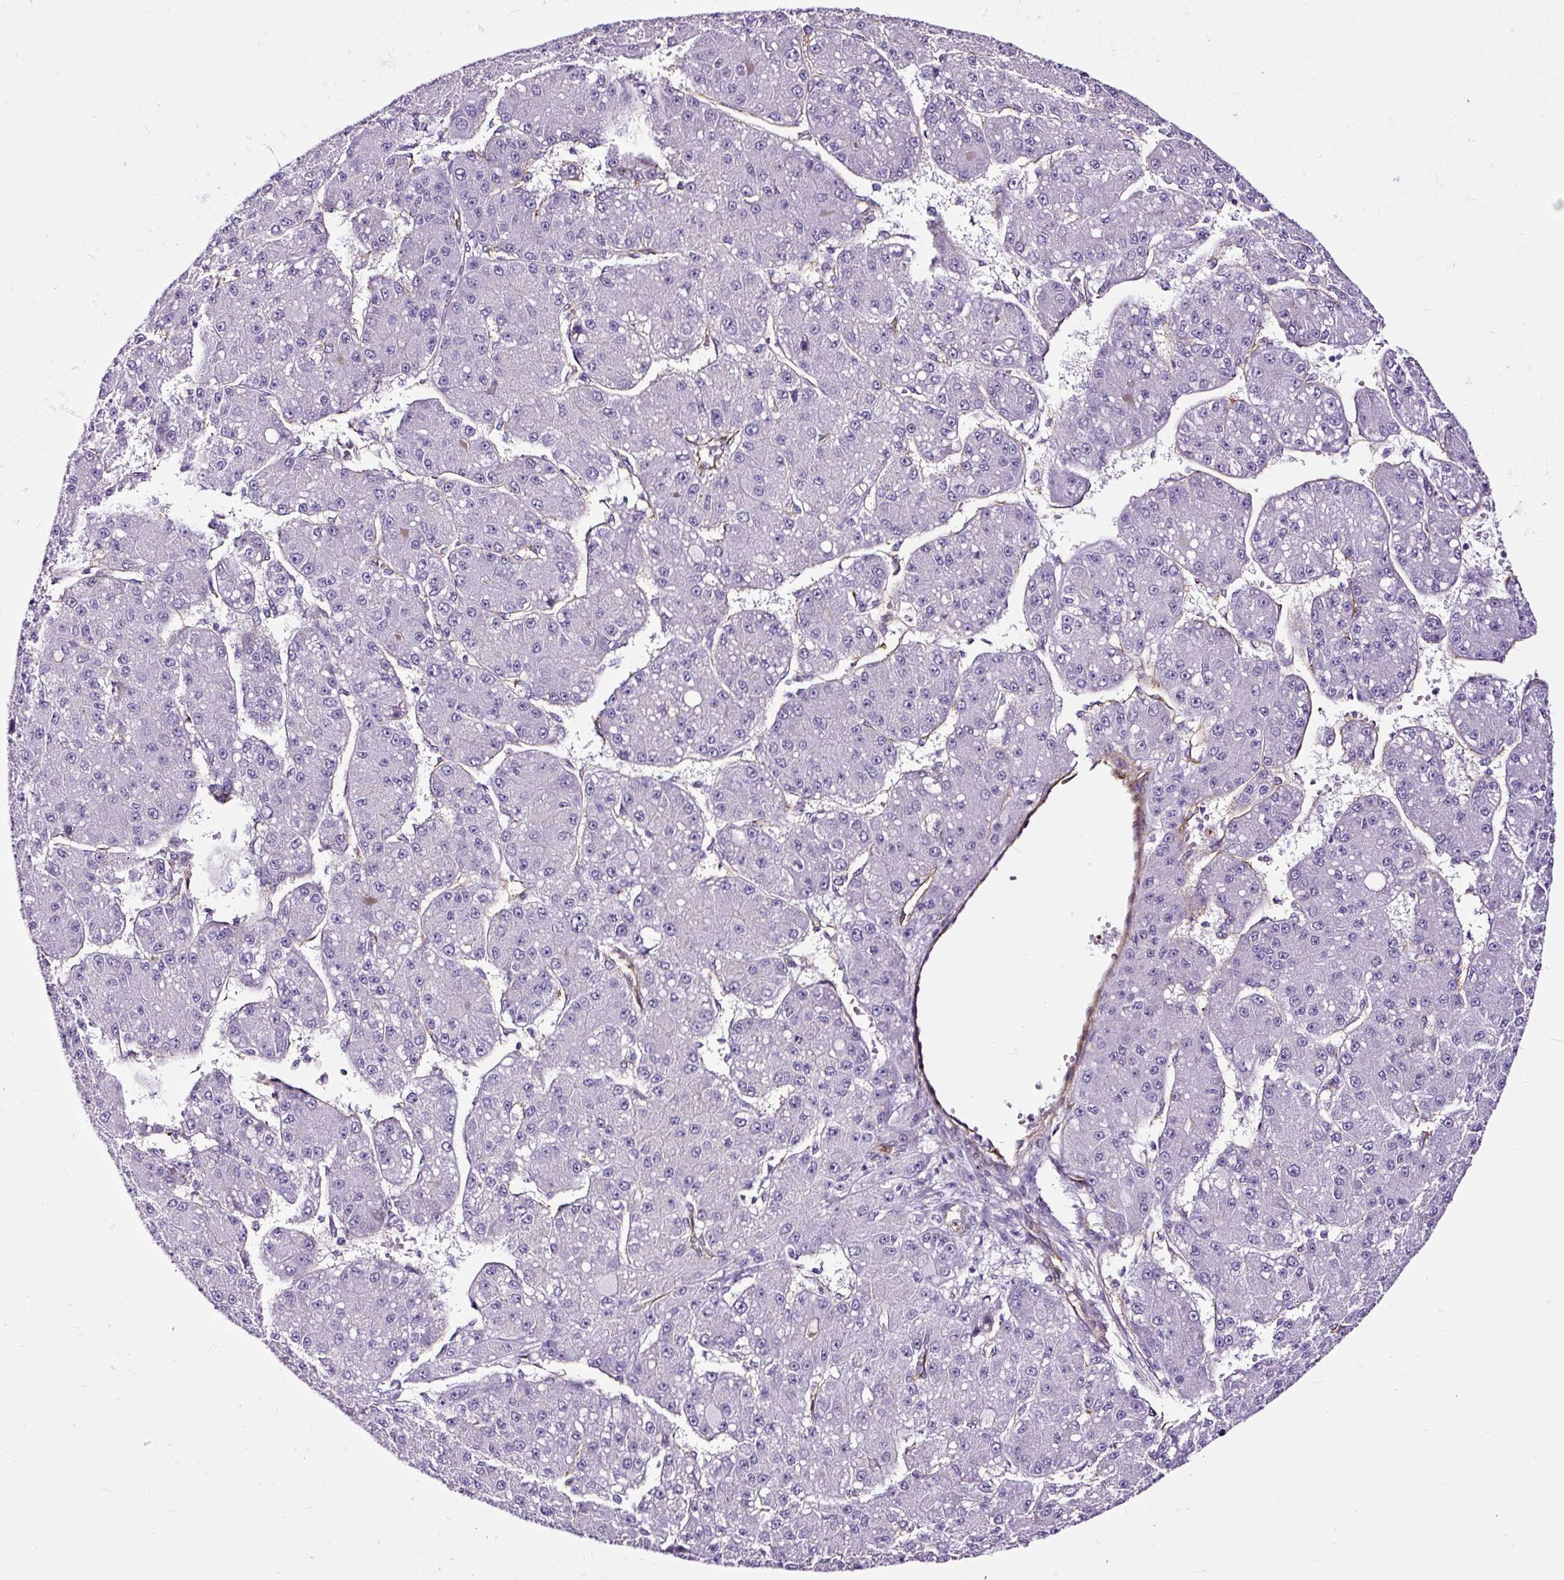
{"staining": {"intensity": "negative", "quantity": "none", "location": "none"}, "tissue": "liver cancer", "cell_type": "Tumor cells", "image_type": "cancer", "snomed": [{"axis": "morphology", "description": "Carcinoma, Hepatocellular, NOS"}, {"axis": "topography", "description": "Liver"}], "caption": "Tumor cells are negative for brown protein staining in liver cancer (hepatocellular carcinoma). (IHC, brightfield microscopy, high magnification).", "gene": "SLC7A8", "patient": {"sex": "male", "age": 67}}